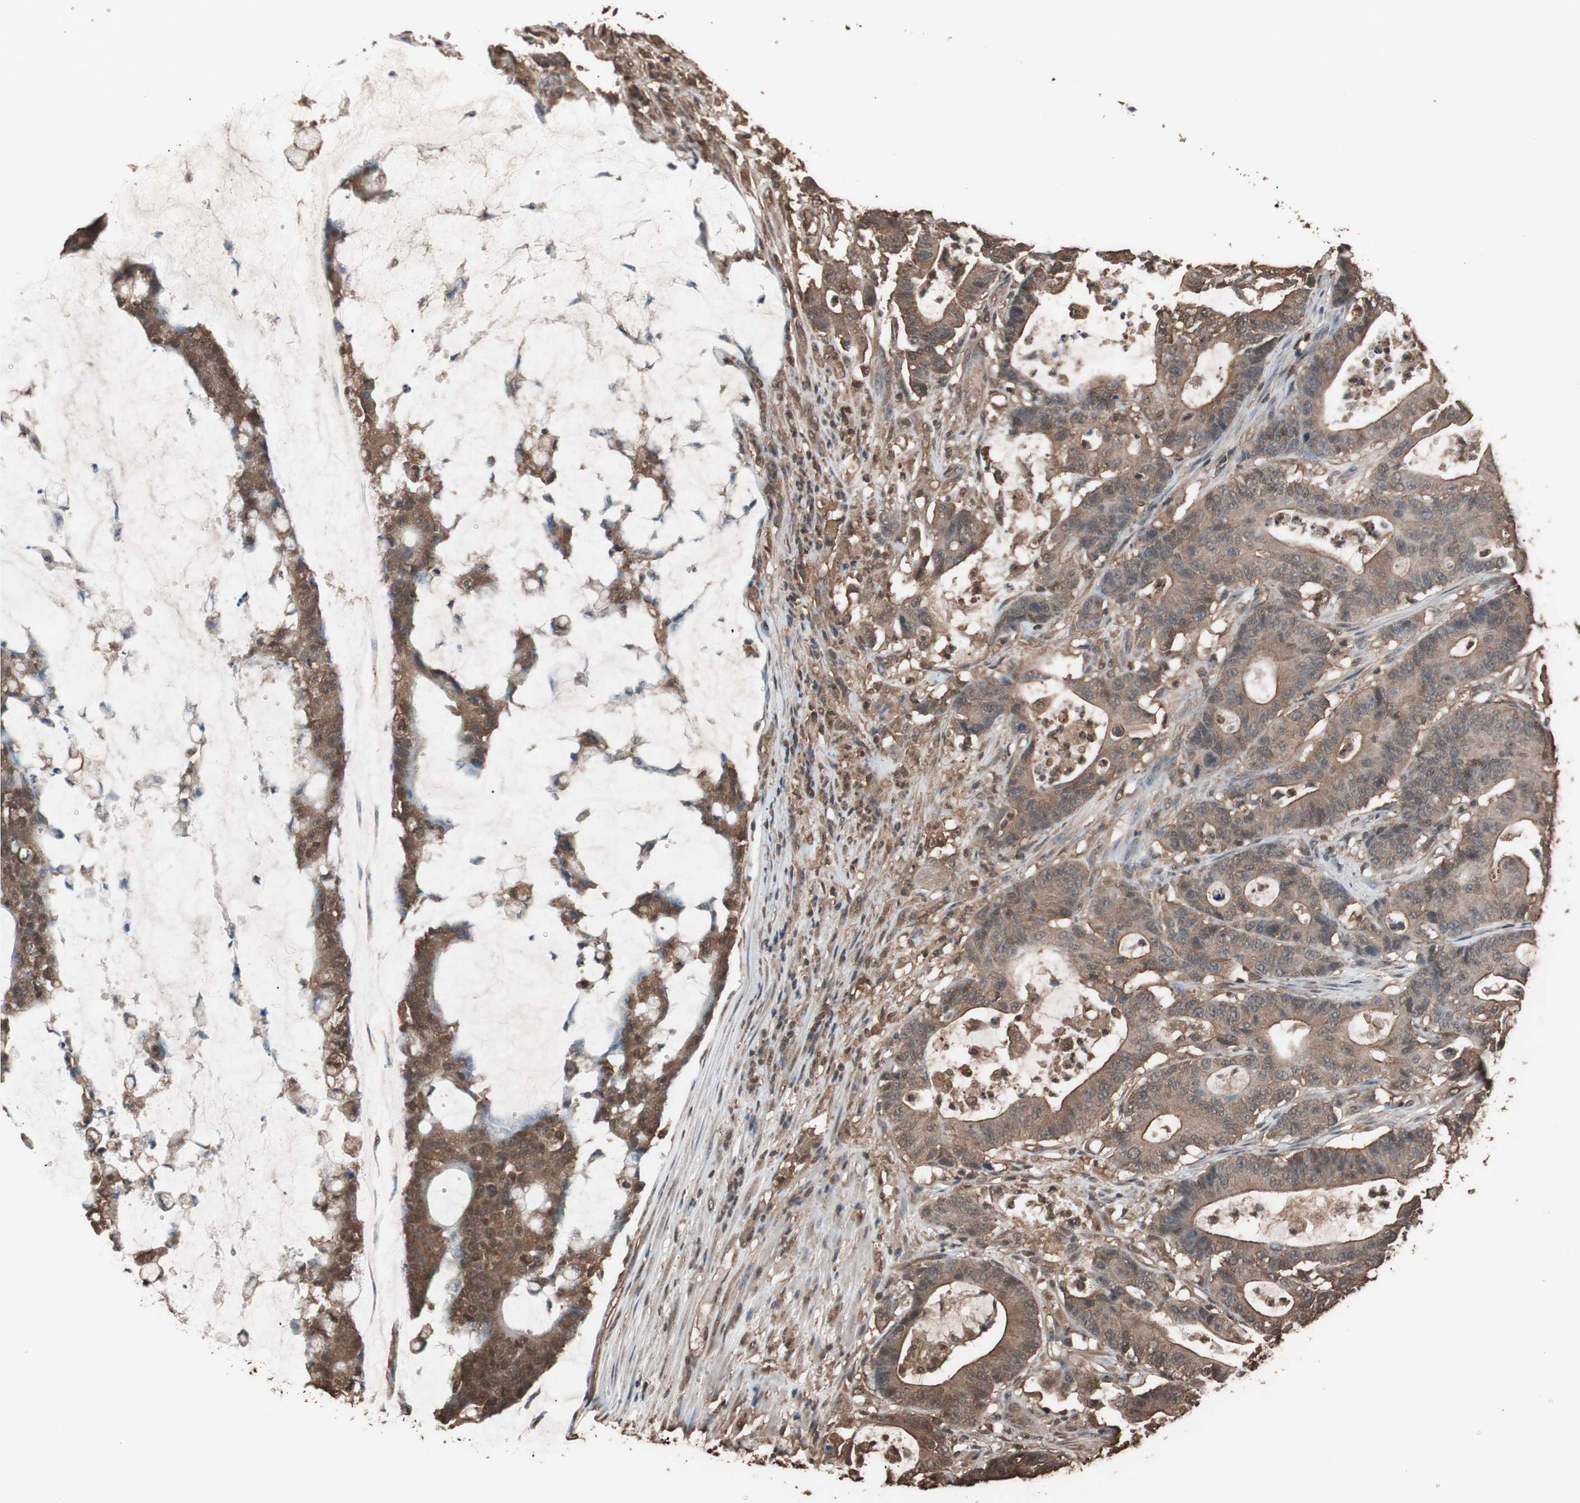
{"staining": {"intensity": "moderate", "quantity": ">75%", "location": "cytoplasmic/membranous"}, "tissue": "colorectal cancer", "cell_type": "Tumor cells", "image_type": "cancer", "snomed": [{"axis": "morphology", "description": "Adenocarcinoma, NOS"}, {"axis": "topography", "description": "Colon"}], "caption": "DAB immunohistochemical staining of human colorectal cancer demonstrates moderate cytoplasmic/membranous protein staining in about >75% of tumor cells.", "gene": "CALM2", "patient": {"sex": "female", "age": 84}}